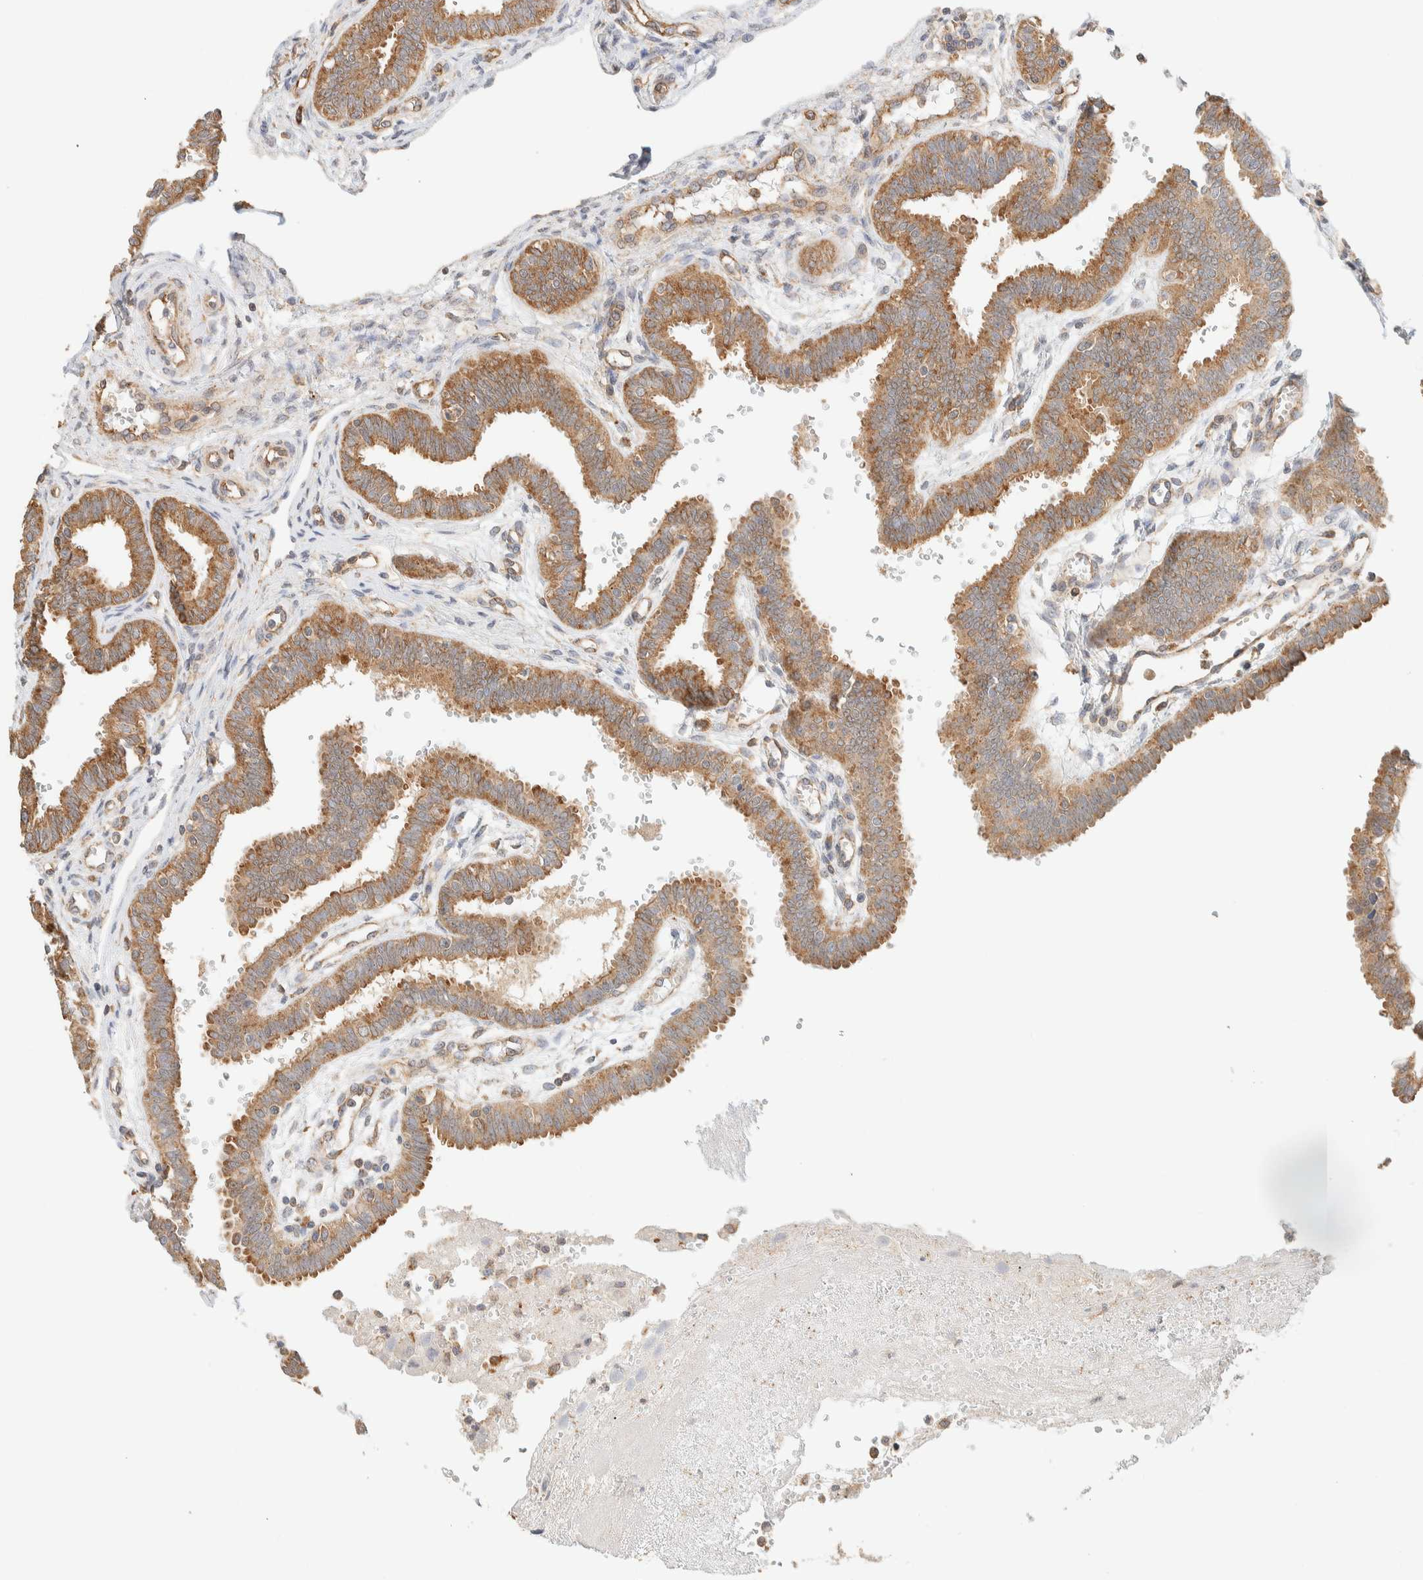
{"staining": {"intensity": "moderate", "quantity": ">75%", "location": "cytoplasmic/membranous"}, "tissue": "fallopian tube", "cell_type": "Glandular cells", "image_type": "normal", "snomed": [{"axis": "morphology", "description": "Normal tissue, NOS"}, {"axis": "topography", "description": "Fallopian tube"}], "caption": "Immunohistochemical staining of normal fallopian tube shows medium levels of moderate cytoplasmic/membranous staining in approximately >75% of glandular cells. (brown staining indicates protein expression, while blue staining denotes nuclei).", "gene": "TBC1D8B", "patient": {"sex": "female", "age": 32}}